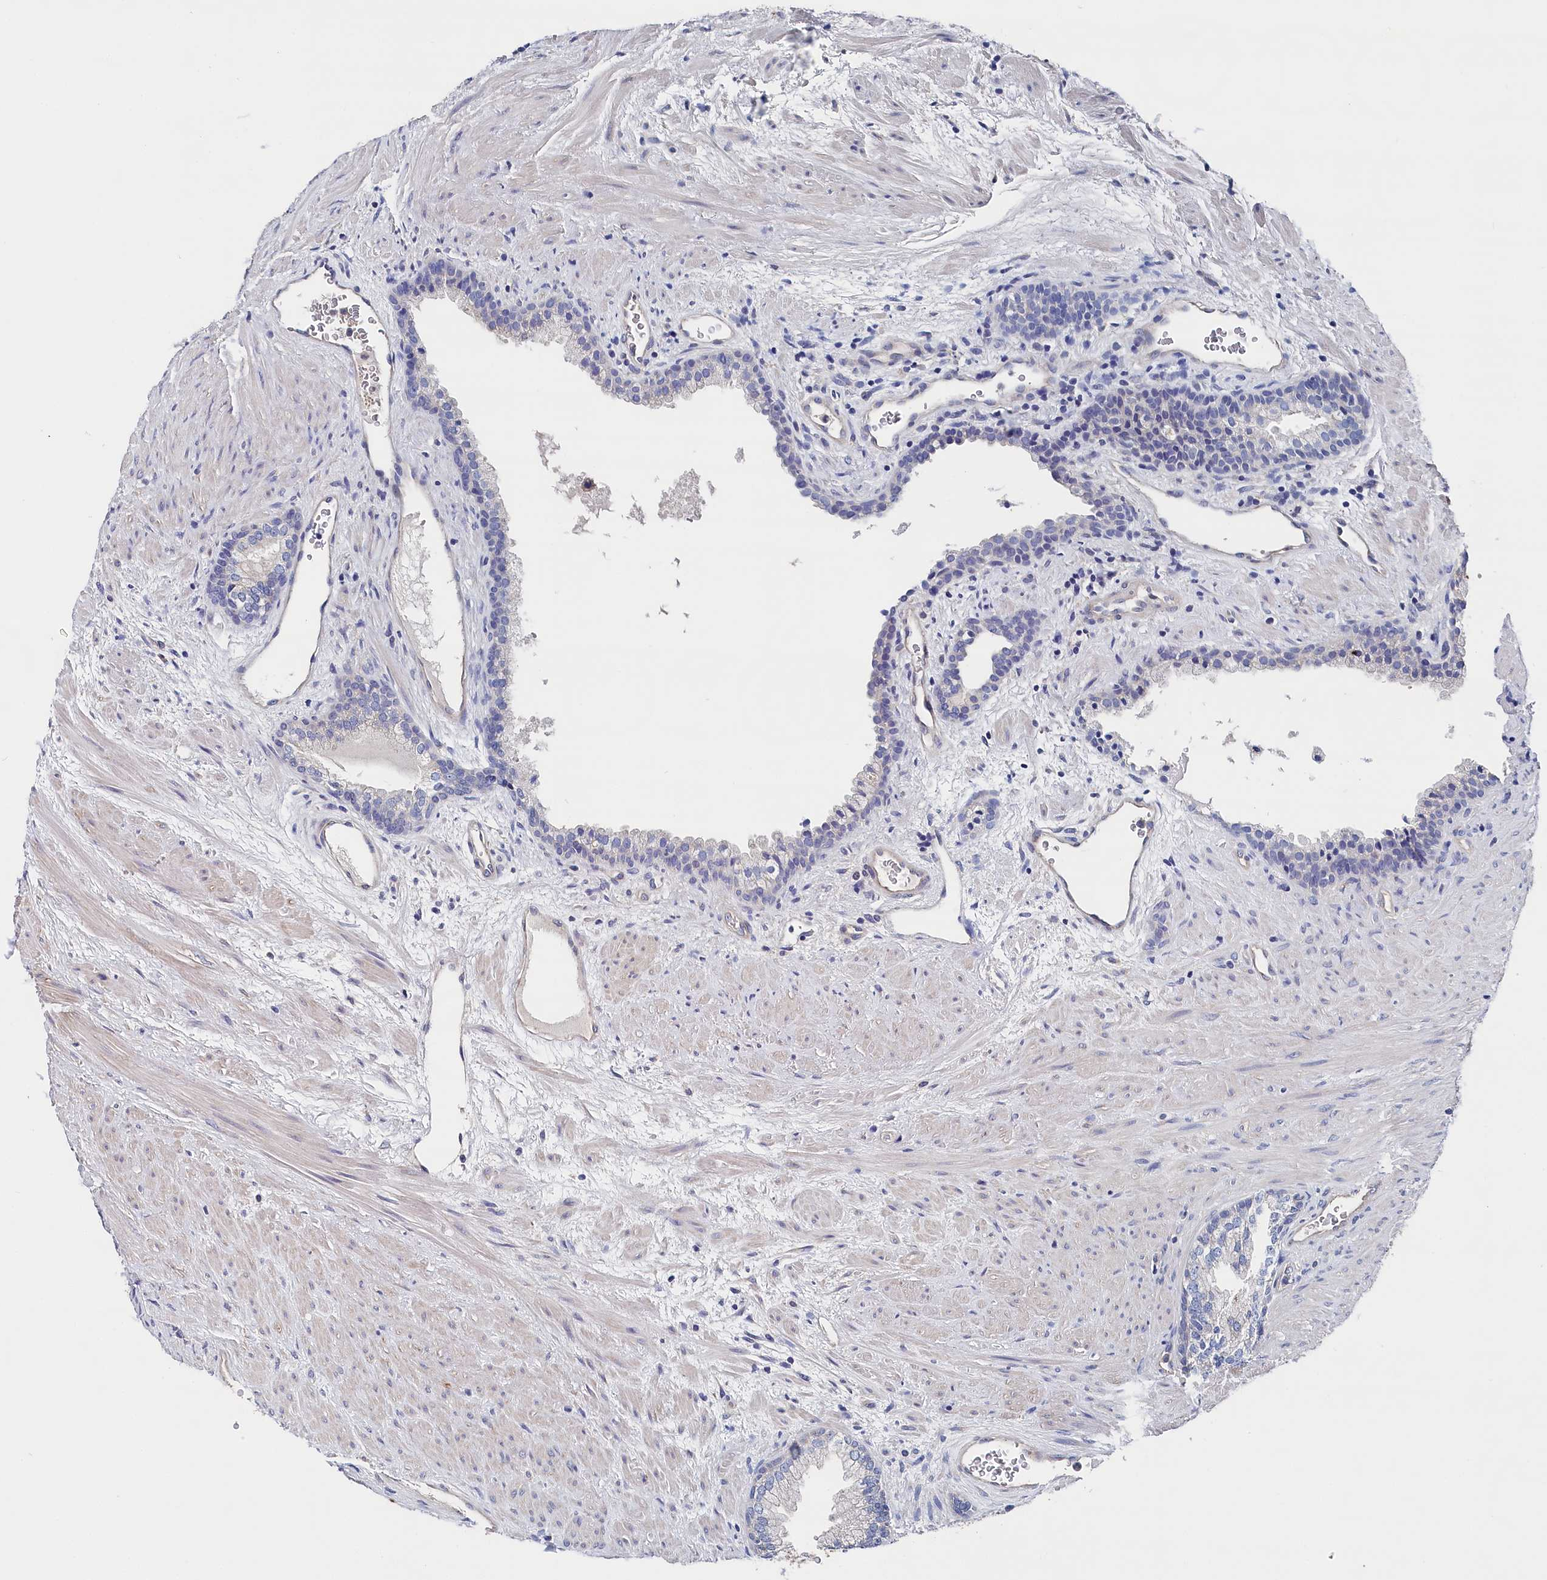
{"staining": {"intensity": "negative", "quantity": "none", "location": "none"}, "tissue": "prostate", "cell_type": "Glandular cells", "image_type": "normal", "snomed": [{"axis": "morphology", "description": "Normal tissue, NOS"}, {"axis": "topography", "description": "Prostate"}], "caption": "Immunohistochemistry image of normal human prostate stained for a protein (brown), which demonstrates no expression in glandular cells. (DAB immunohistochemistry (IHC), high magnification).", "gene": "BHMT", "patient": {"sex": "male", "age": 76}}